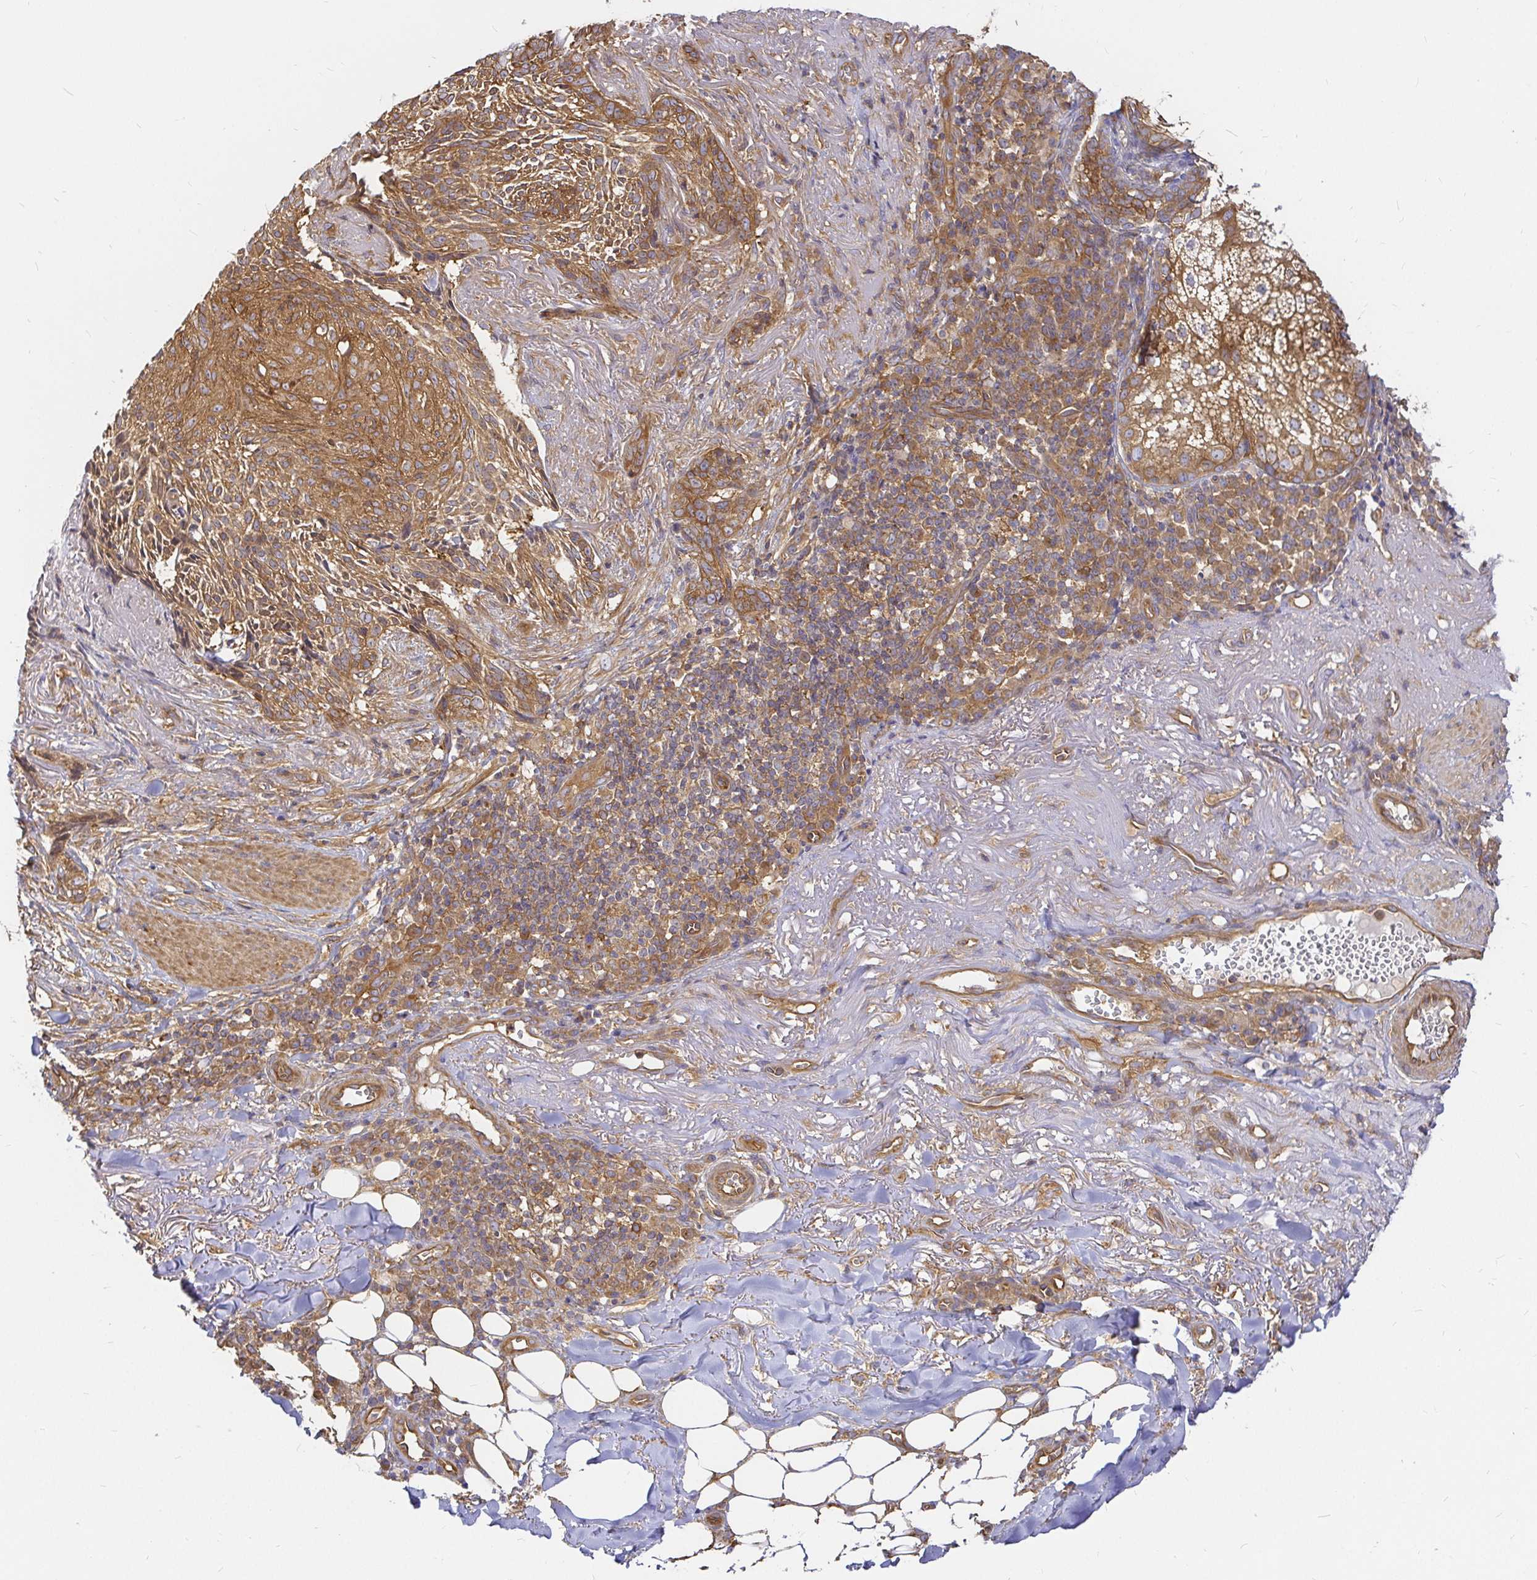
{"staining": {"intensity": "moderate", "quantity": ">75%", "location": "cytoplasmic/membranous"}, "tissue": "skin cancer", "cell_type": "Tumor cells", "image_type": "cancer", "snomed": [{"axis": "morphology", "description": "Basal cell carcinoma"}, {"axis": "topography", "description": "Skin"}, {"axis": "topography", "description": "Skin of face"}], "caption": "This histopathology image demonstrates basal cell carcinoma (skin) stained with immunohistochemistry to label a protein in brown. The cytoplasmic/membranous of tumor cells show moderate positivity for the protein. Nuclei are counter-stained blue.", "gene": "KIF5B", "patient": {"sex": "female", "age": 95}}